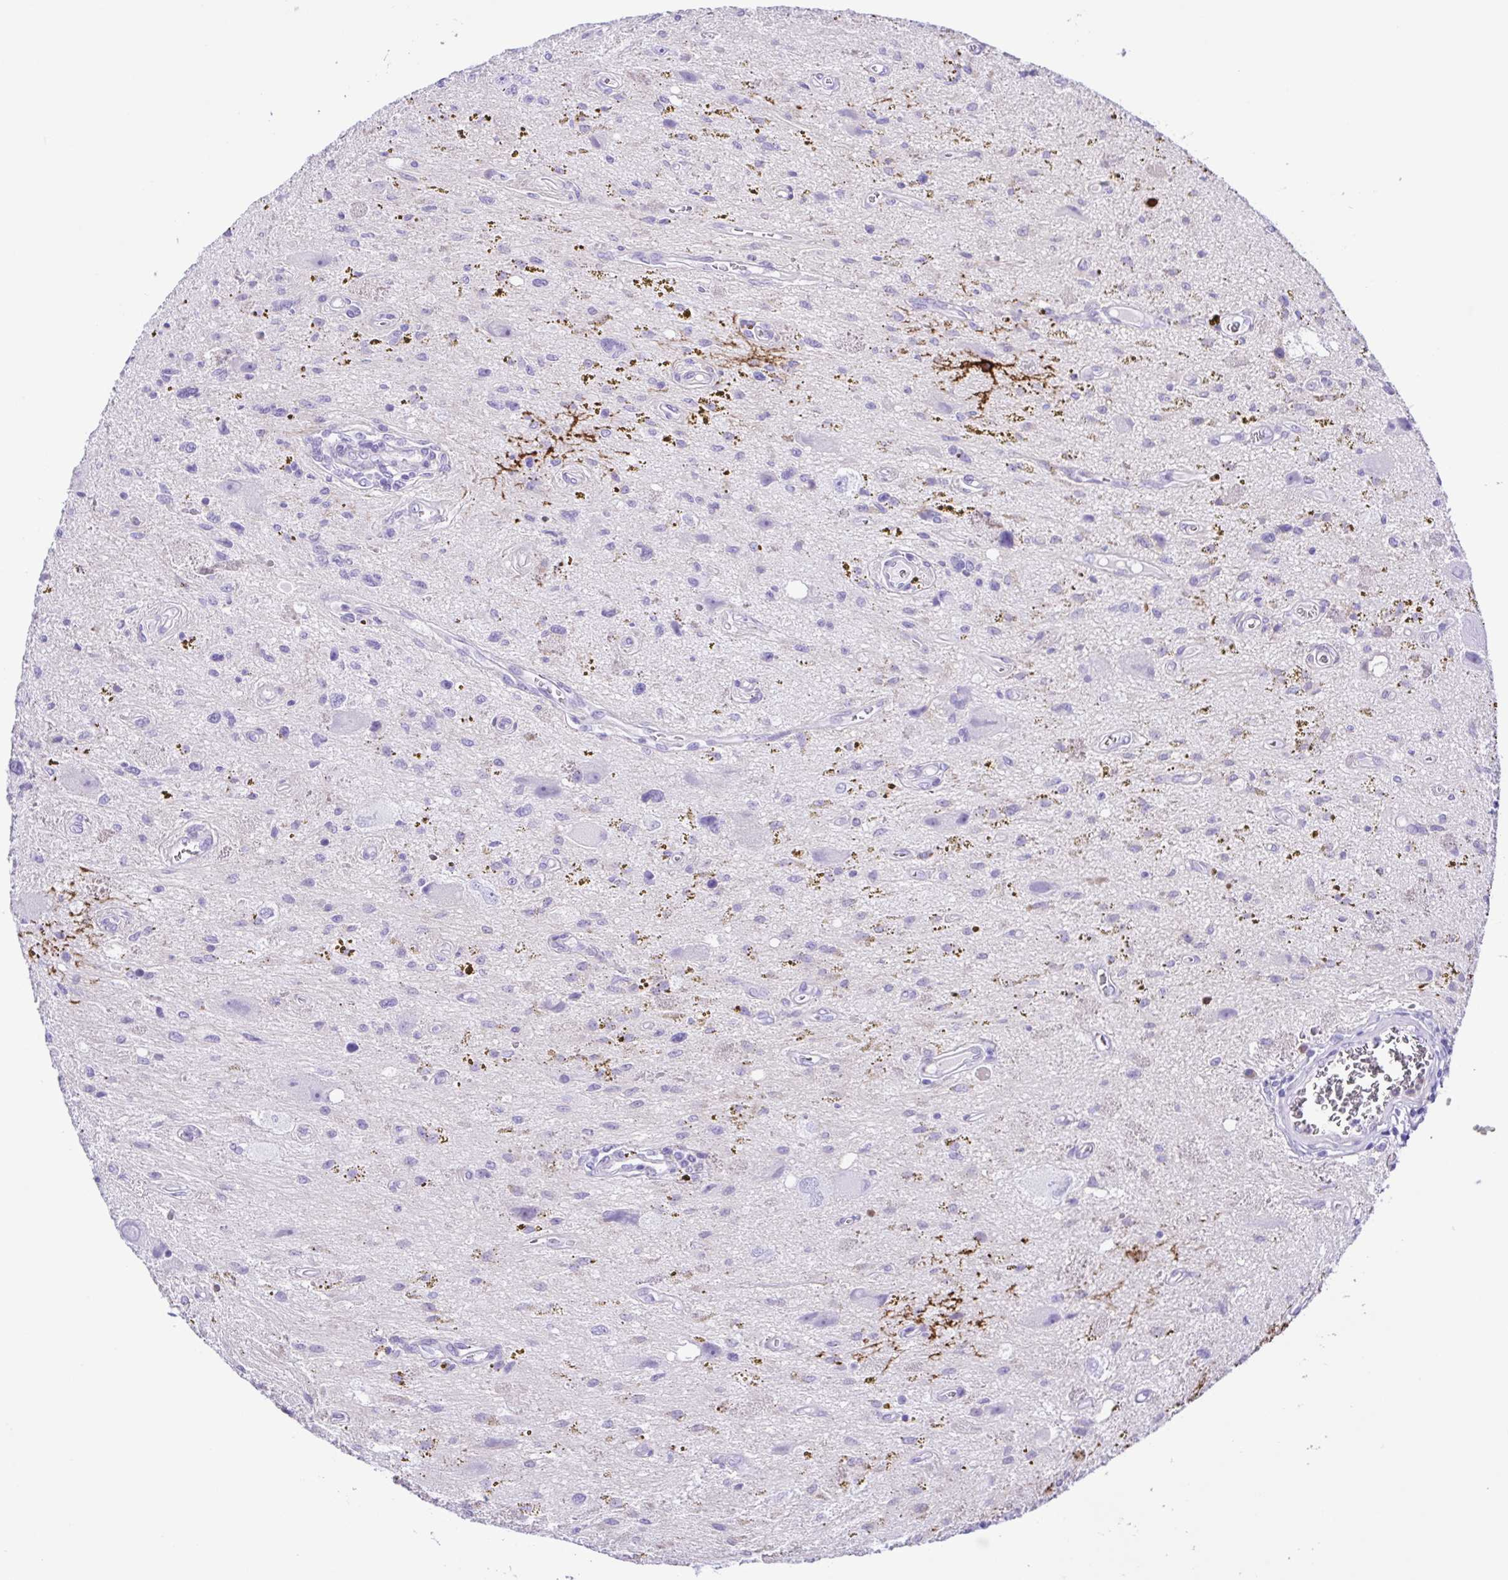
{"staining": {"intensity": "negative", "quantity": "none", "location": "none"}, "tissue": "glioma", "cell_type": "Tumor cells", "image_type": "cancer", "snomed": [{"axis": "morphology", "description": "Glioma, malignant, Low grade"}, {"axis": "topography", "description": "Cerebellum"}], "caption": "The photomicrograph demonstrates no staining of tumor cells in glioma.", "gene": "GPR17", "patient": {"sex": "female", "age": 14}}